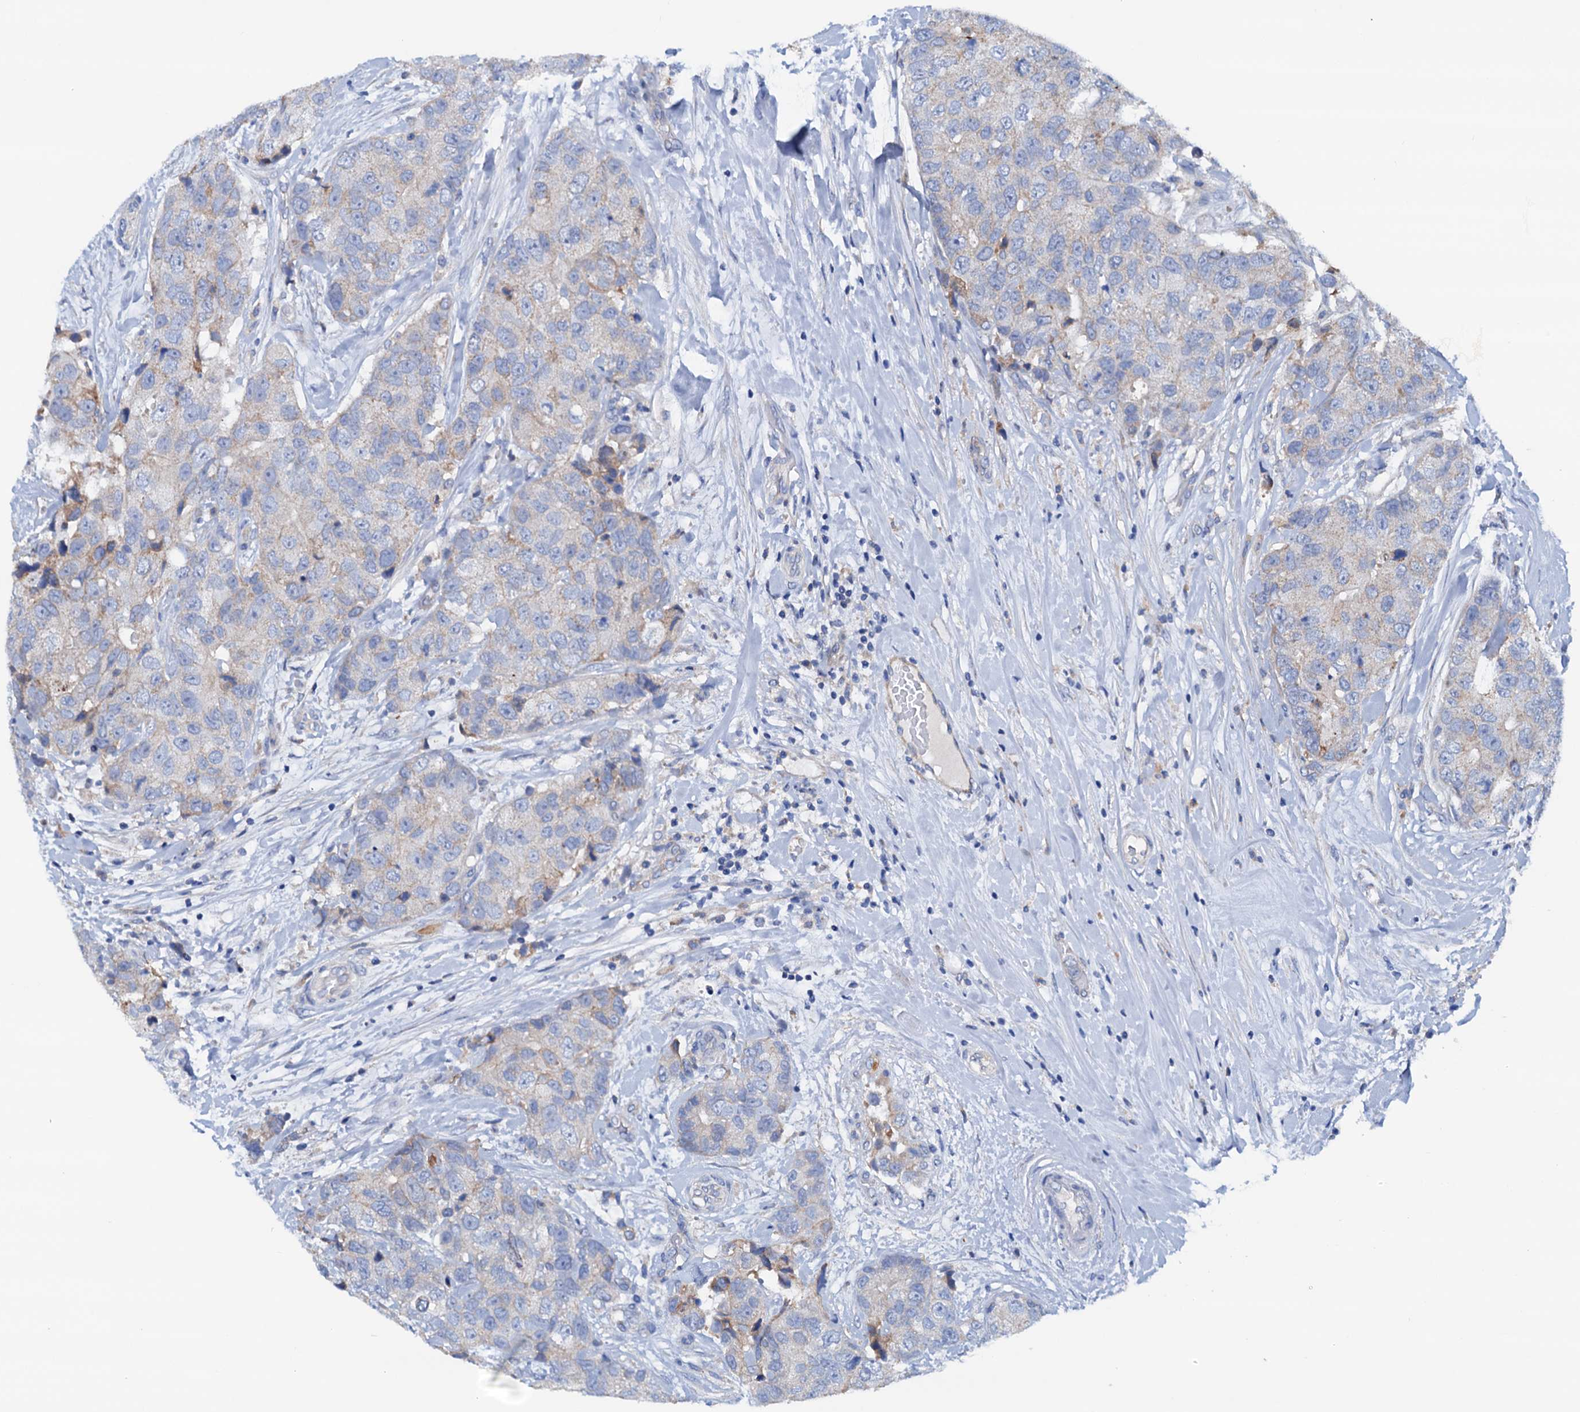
{"staining": {"intensity": "weak", "quantity": "<25%", "location": "cytoplasmic/membranous"}, "tissue": "breast cancer", "cell_type": "Tumor cells", "image_type": "cancer", "snomed": [{"axis": "morphology", "description": "Duct carcinoma"}, {"axis": "topography", "description": "Breast"}], "caption": "An immunohistochemistry micrograph of breast cancer is shown. There is no staining in tumor cells of breast cancer.", "gene": "RASSF9", "patient": {"sex": "female", "age": 62}}